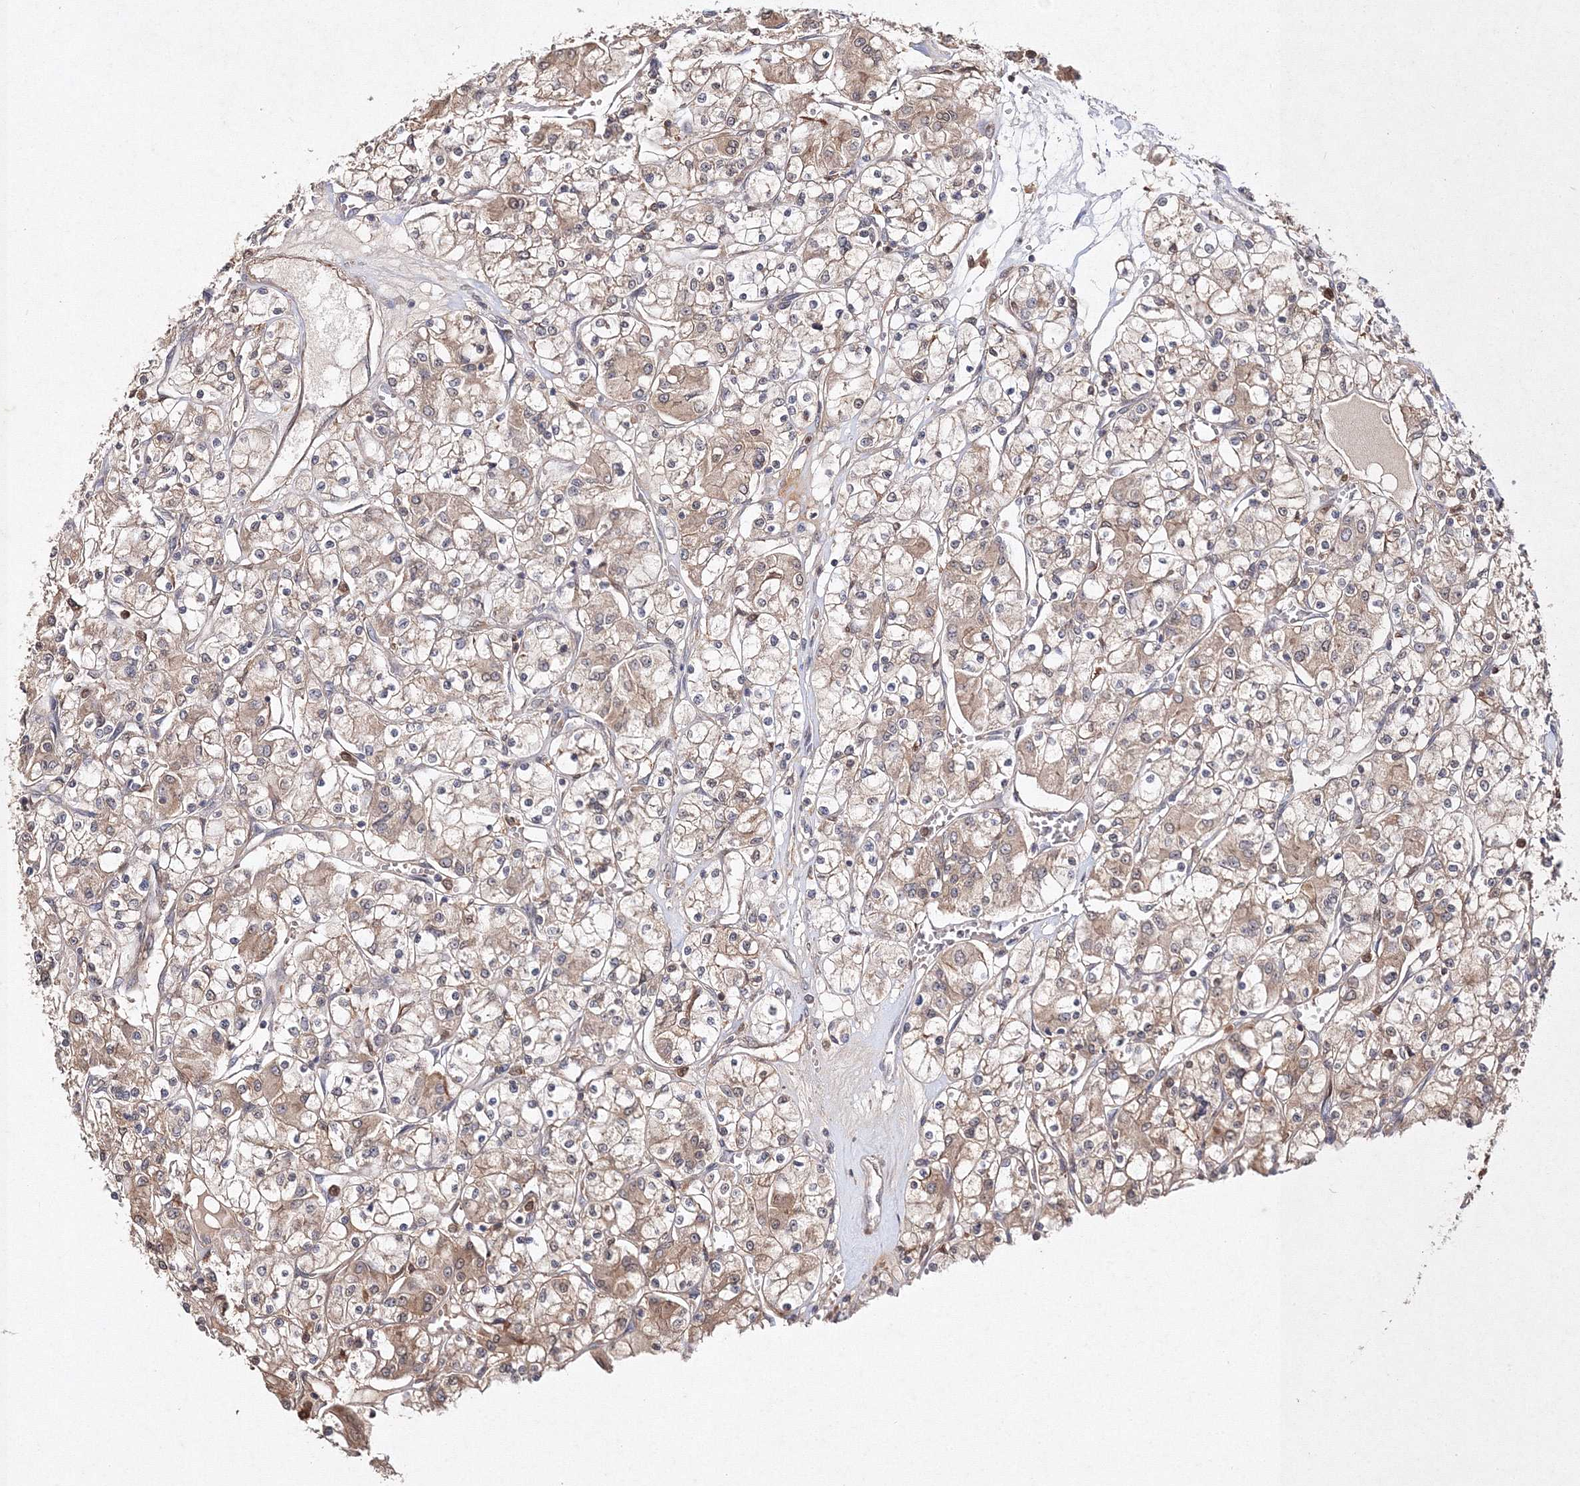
{"staining": {"intensity": "weak", "quantity": ">75%", "location": "cytoplasmic/membranous"}, "tissue": "renal cancer", "cell_type": "Tumor cells", "image_type": "cancer", "snomed": [{"axis": "morphology", "description": "Adenocarcinoma, NOS"}, {"axis": "topography", "description": "Kidney"}], "caption": "Immunohistochemical staining of renal cancer reveals weak cytoplasmic/membranous protein positivity in approximately >75% of tumor cells. (DAB IHC with brightfield microscopy, high magnification).", "gene": "S100A11", "patient": {"sex": "female", "age": 59}}